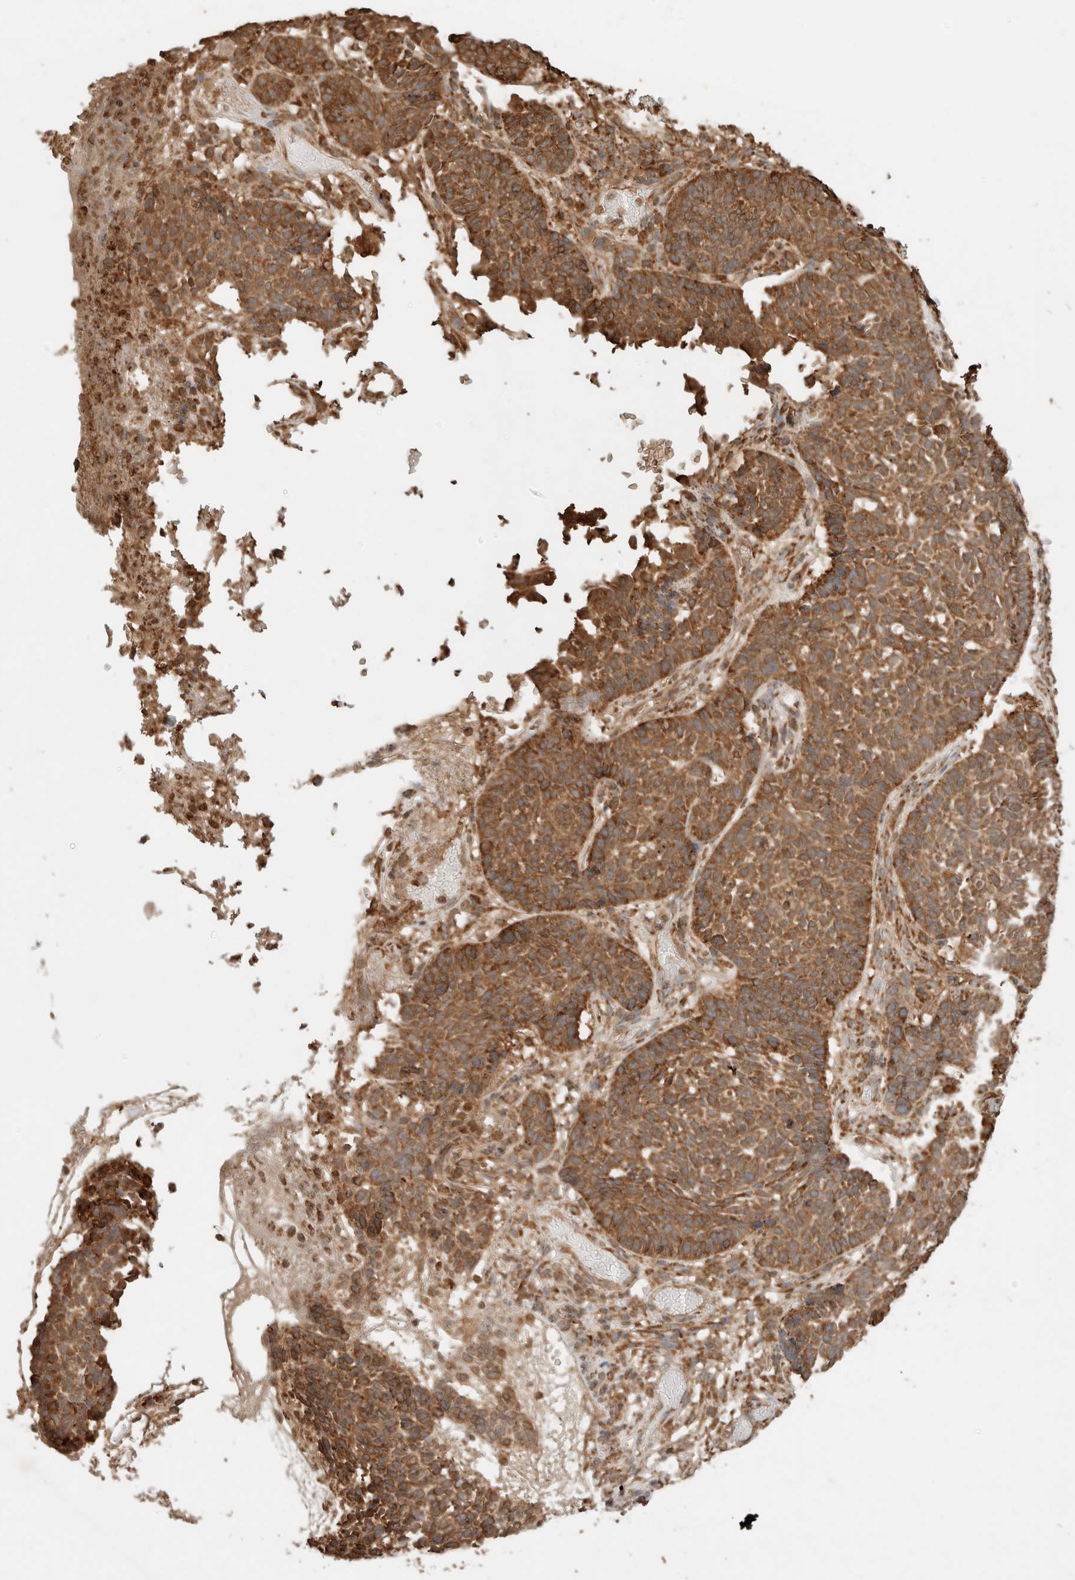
{"staining": {"intensity": "moderate", "quantity": ">75%", "location": "cytoplasmic/membranous"}, "tissue": "skin cancer", "cell_type": "Tumor cells", "image_type": "cancer", "snomed": [{"axis": "morphology", "description": "Basal cell carcinoma"}, {"axis": "topography", "description": "Skin"}], "caption": "Skin cancer (basal cell carcinoma) stained with DAB IHC demonstrates medium levels of moderate cytoplasmic/membranous staining in about >75% of tumor cells.", "gene": "ERAP1", "patient": {"sex": "male", "age": 85}}